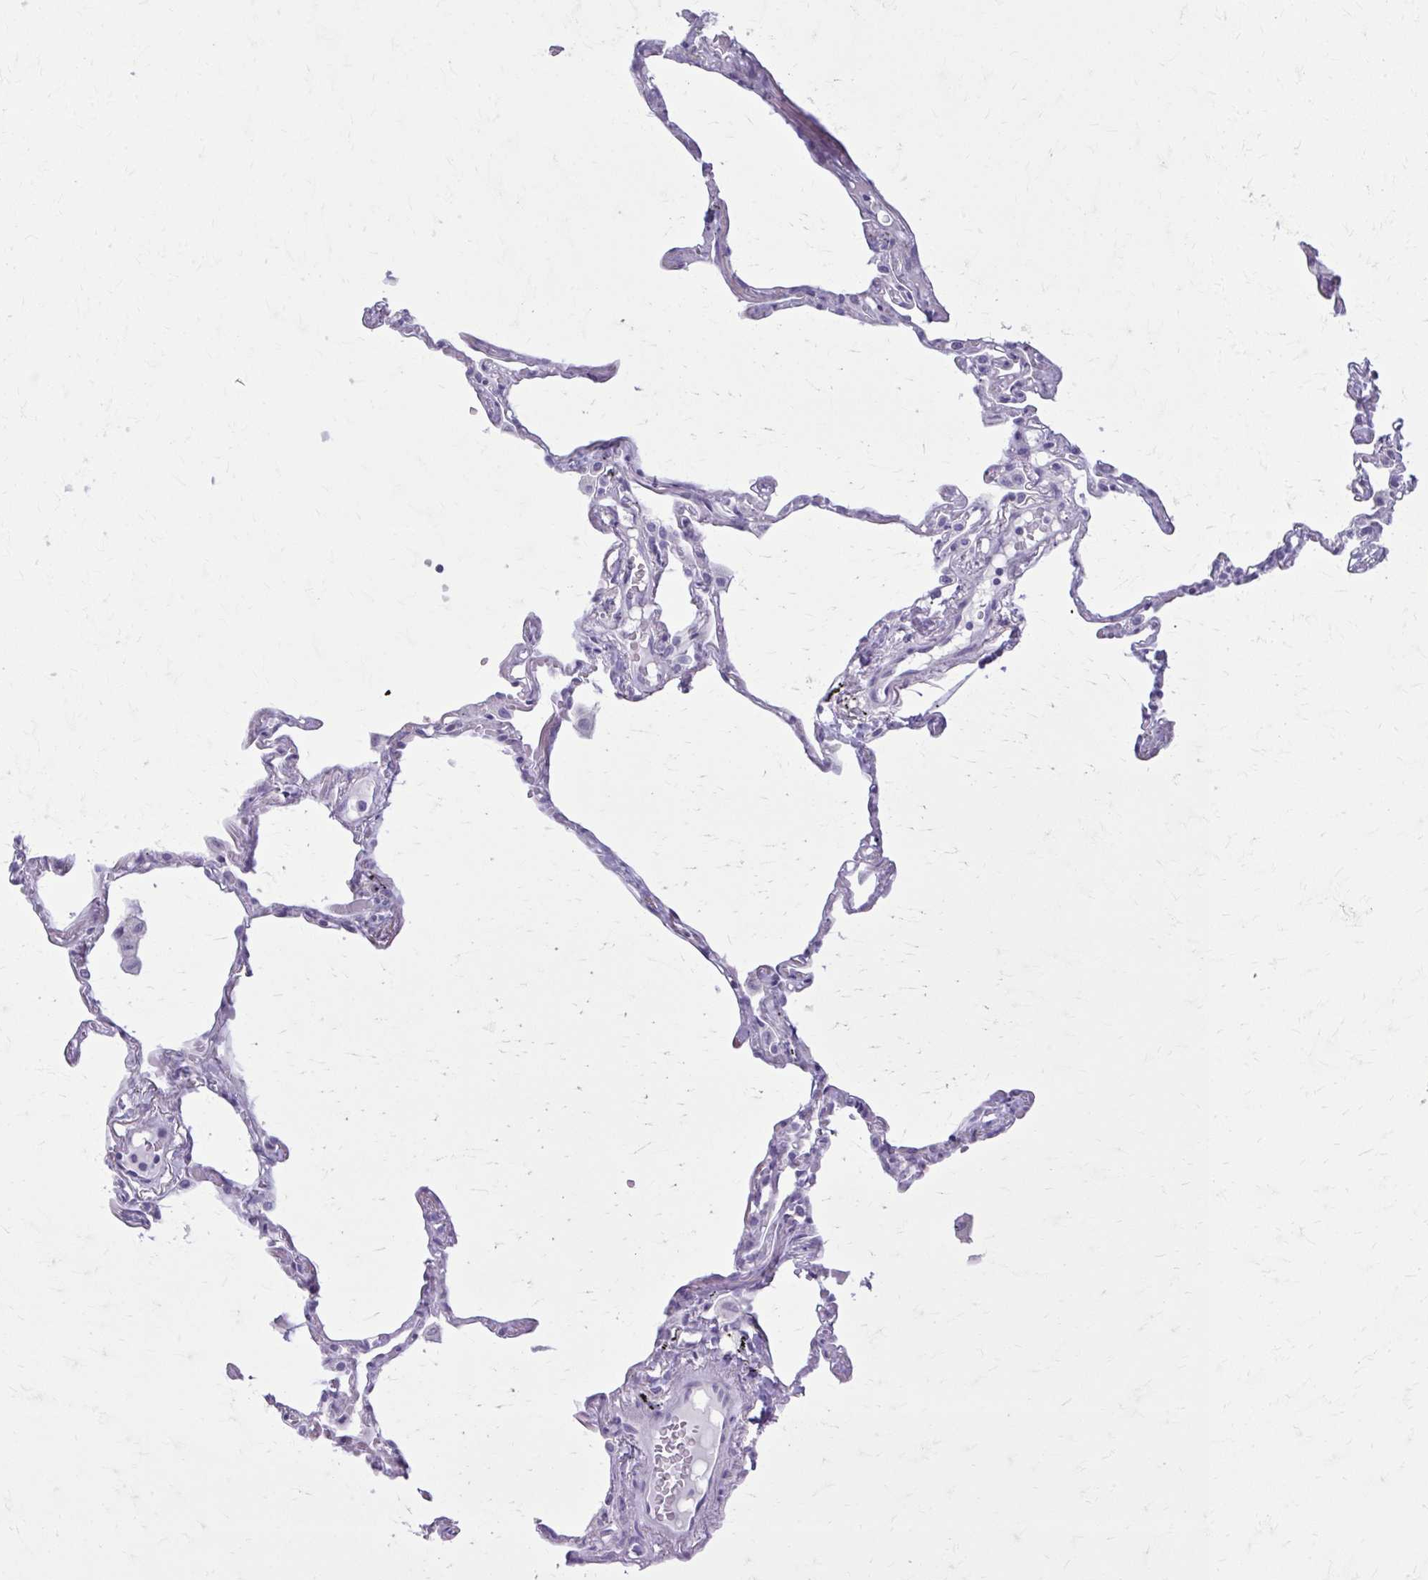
{"staining": {"intensity": "negative", "quantity": "none", "location": "none"}, "tissue": "lung", "cell_type": "Alveolar cells", "image_type": "normal", "snomed": [{"axis": "morphology", "description": "Normal tissue, NOS"}, {"axis": "topography", "description": "Lung"}], "caption": "Immunohistochemical staining of benign human lung demonstrates no significant staining in alveolar cells. (Stains: DAB (3,3'-diaminobenzidine) immunohistochemistry (IHC) with hematoxylin counter stain, Microscopy: brightfield microscopy at high magnification).", "gene": "OR4B1", "patient": {"sex": "female", "age": 67}}